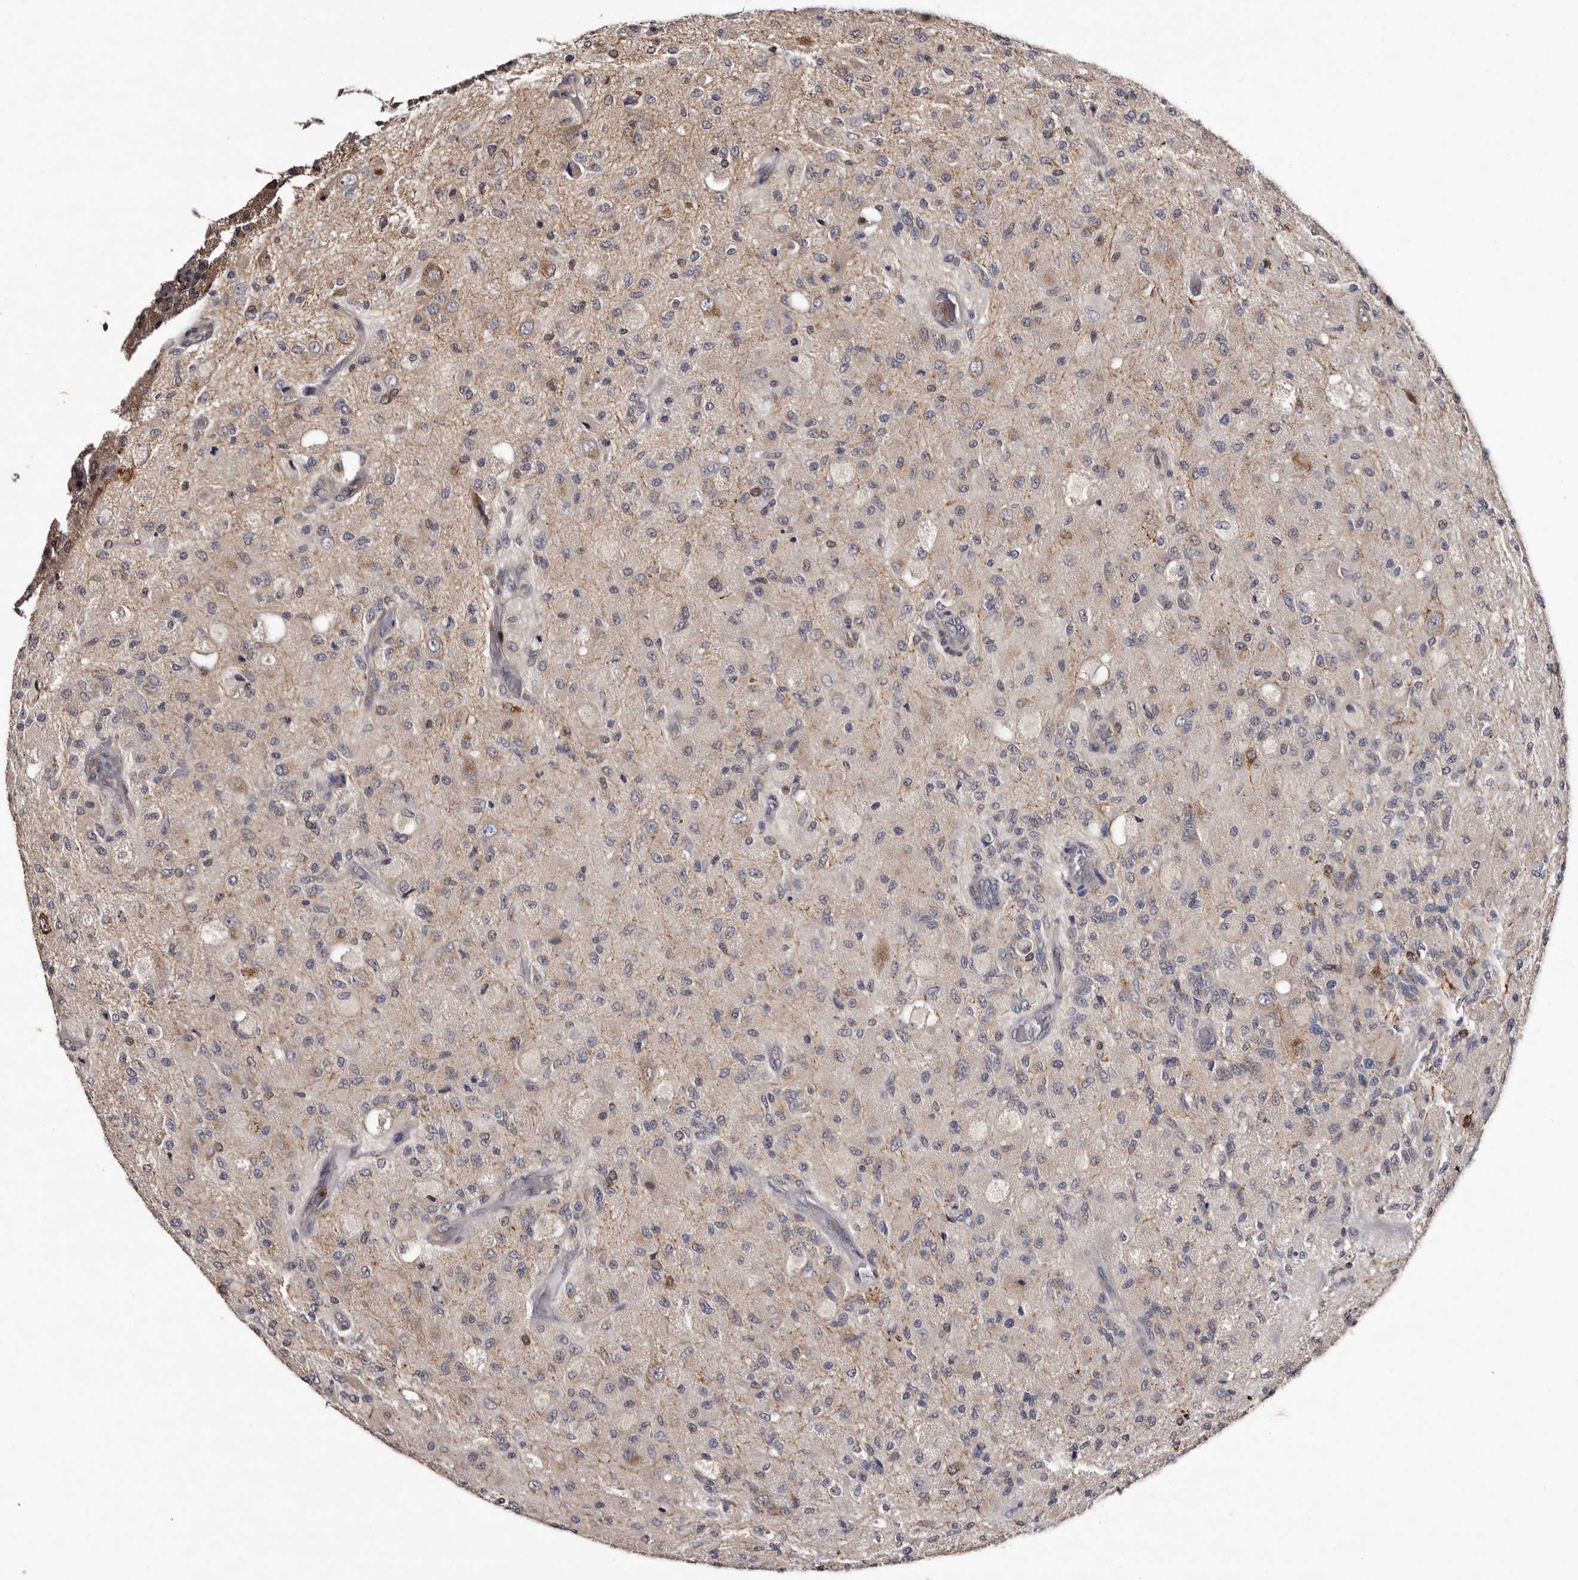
{"staining": {"intensity": "weak", "quantity": "<25%", "location": "cytoplasmic/membranous"}, "tissue": "glioma", "cell_type": "Tumor cells", "image_type": "cancer", "snomed": [{"axis": "morphology", "description": "Normal tissue, NOS"}, {"axis": "morphology", "description": "Glioma, malignant, High grade"}, {"axis": "topography", "description": "Cerebral cortex"}], "caption": "A photomicrograph of glioma stained for a protein displays no brown staining in tumor cells.", "gene": "FAM91A1", "patient": {"sex": "male", "age": 77}}